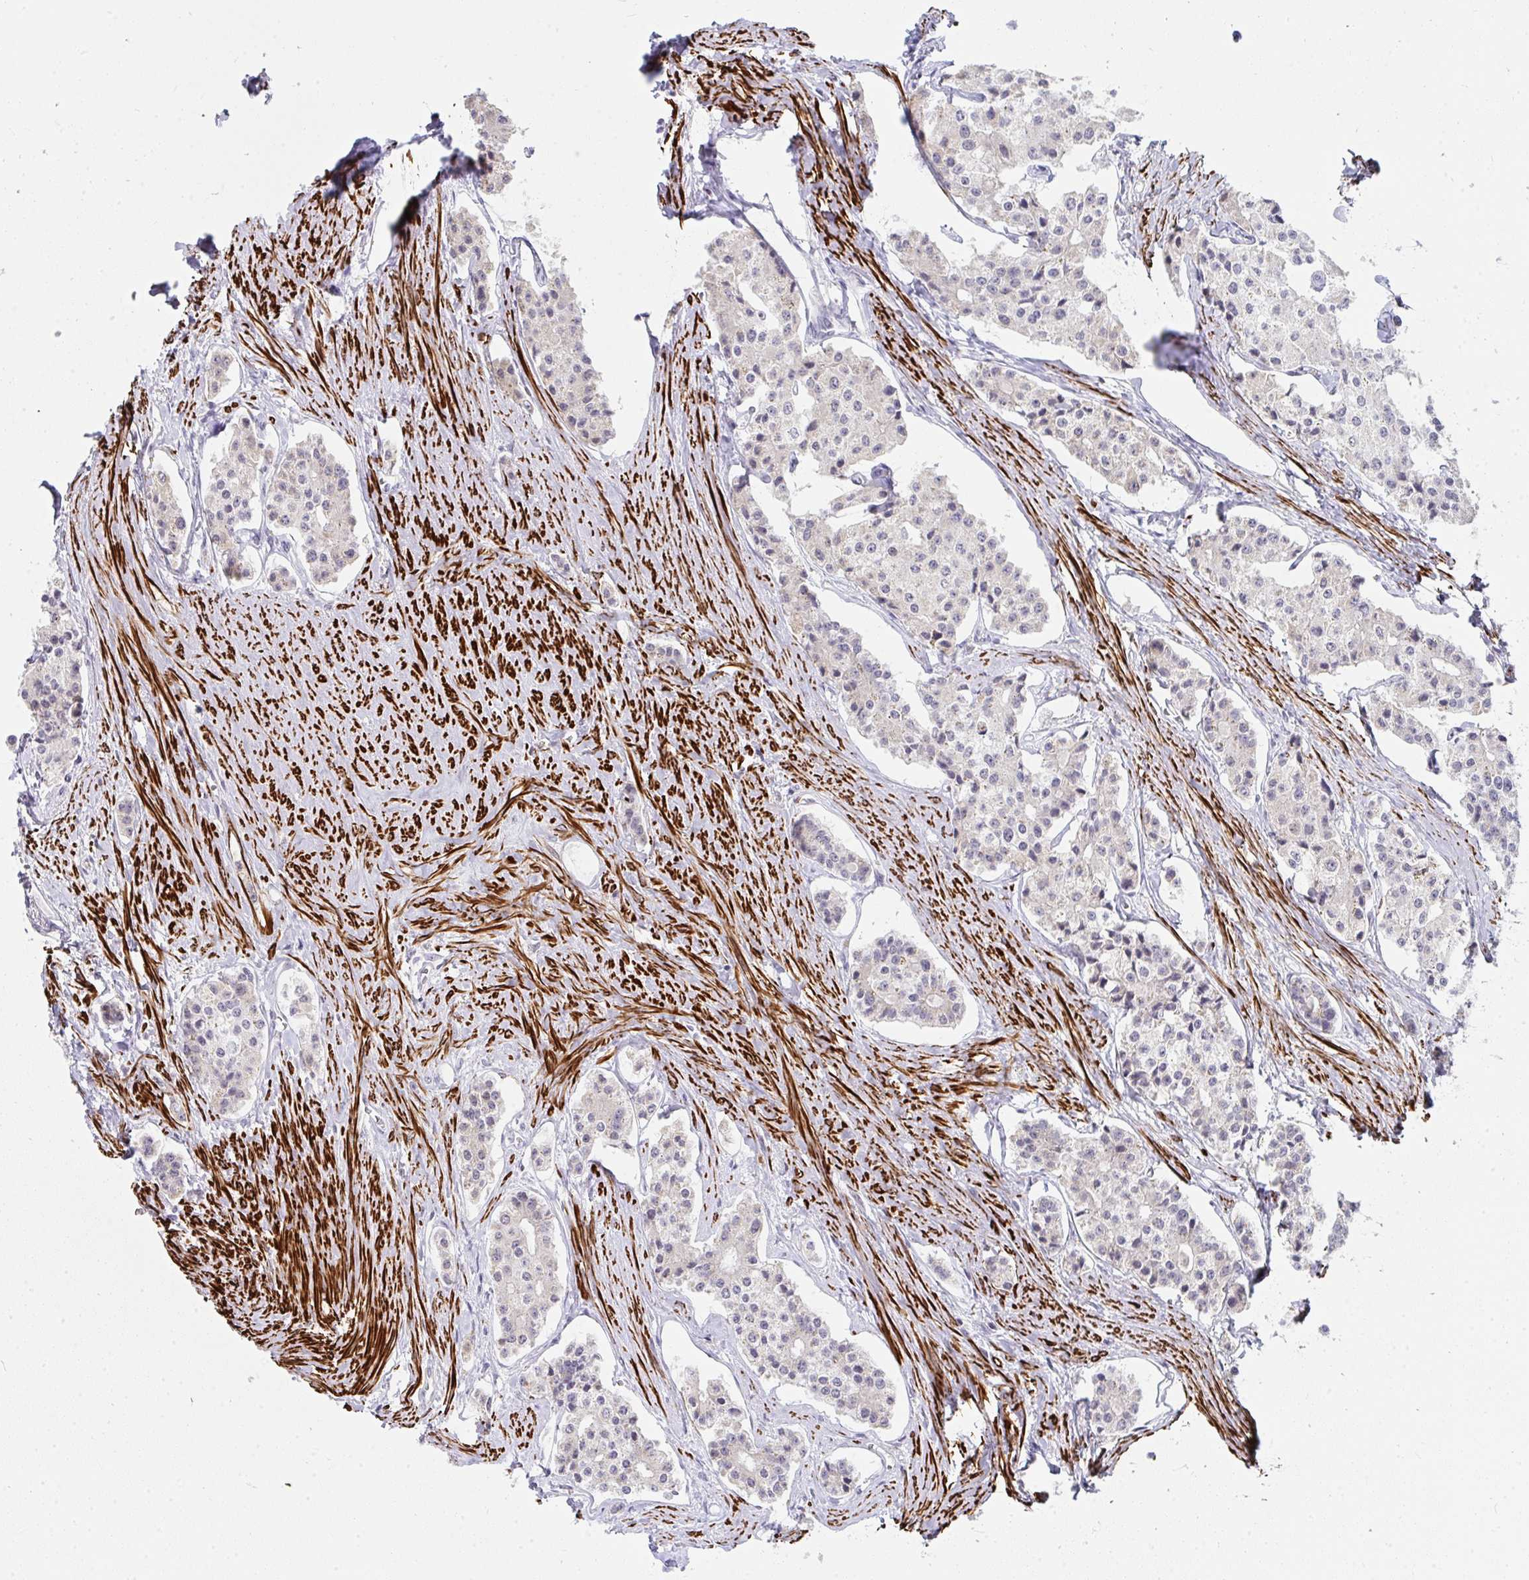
{"staining": {"intensity": "weak", "quantity": "<25%", "location": "nuclear"}, "tissue": "carcinoid", "cell_type": "Tumor cells", "image_type": "cancer", "snomed": [{"axis": "morphology", "description": "Carcinoid, malignant, NOS"}, {"axis": "topography", "description": "Small intestine"}], "caption": "Immunohistochemical staining of carcinoid reveals no significant positivity in tumor cells.", "gene": "GINS2", "patient": {"sex": "female", "age": 65}}